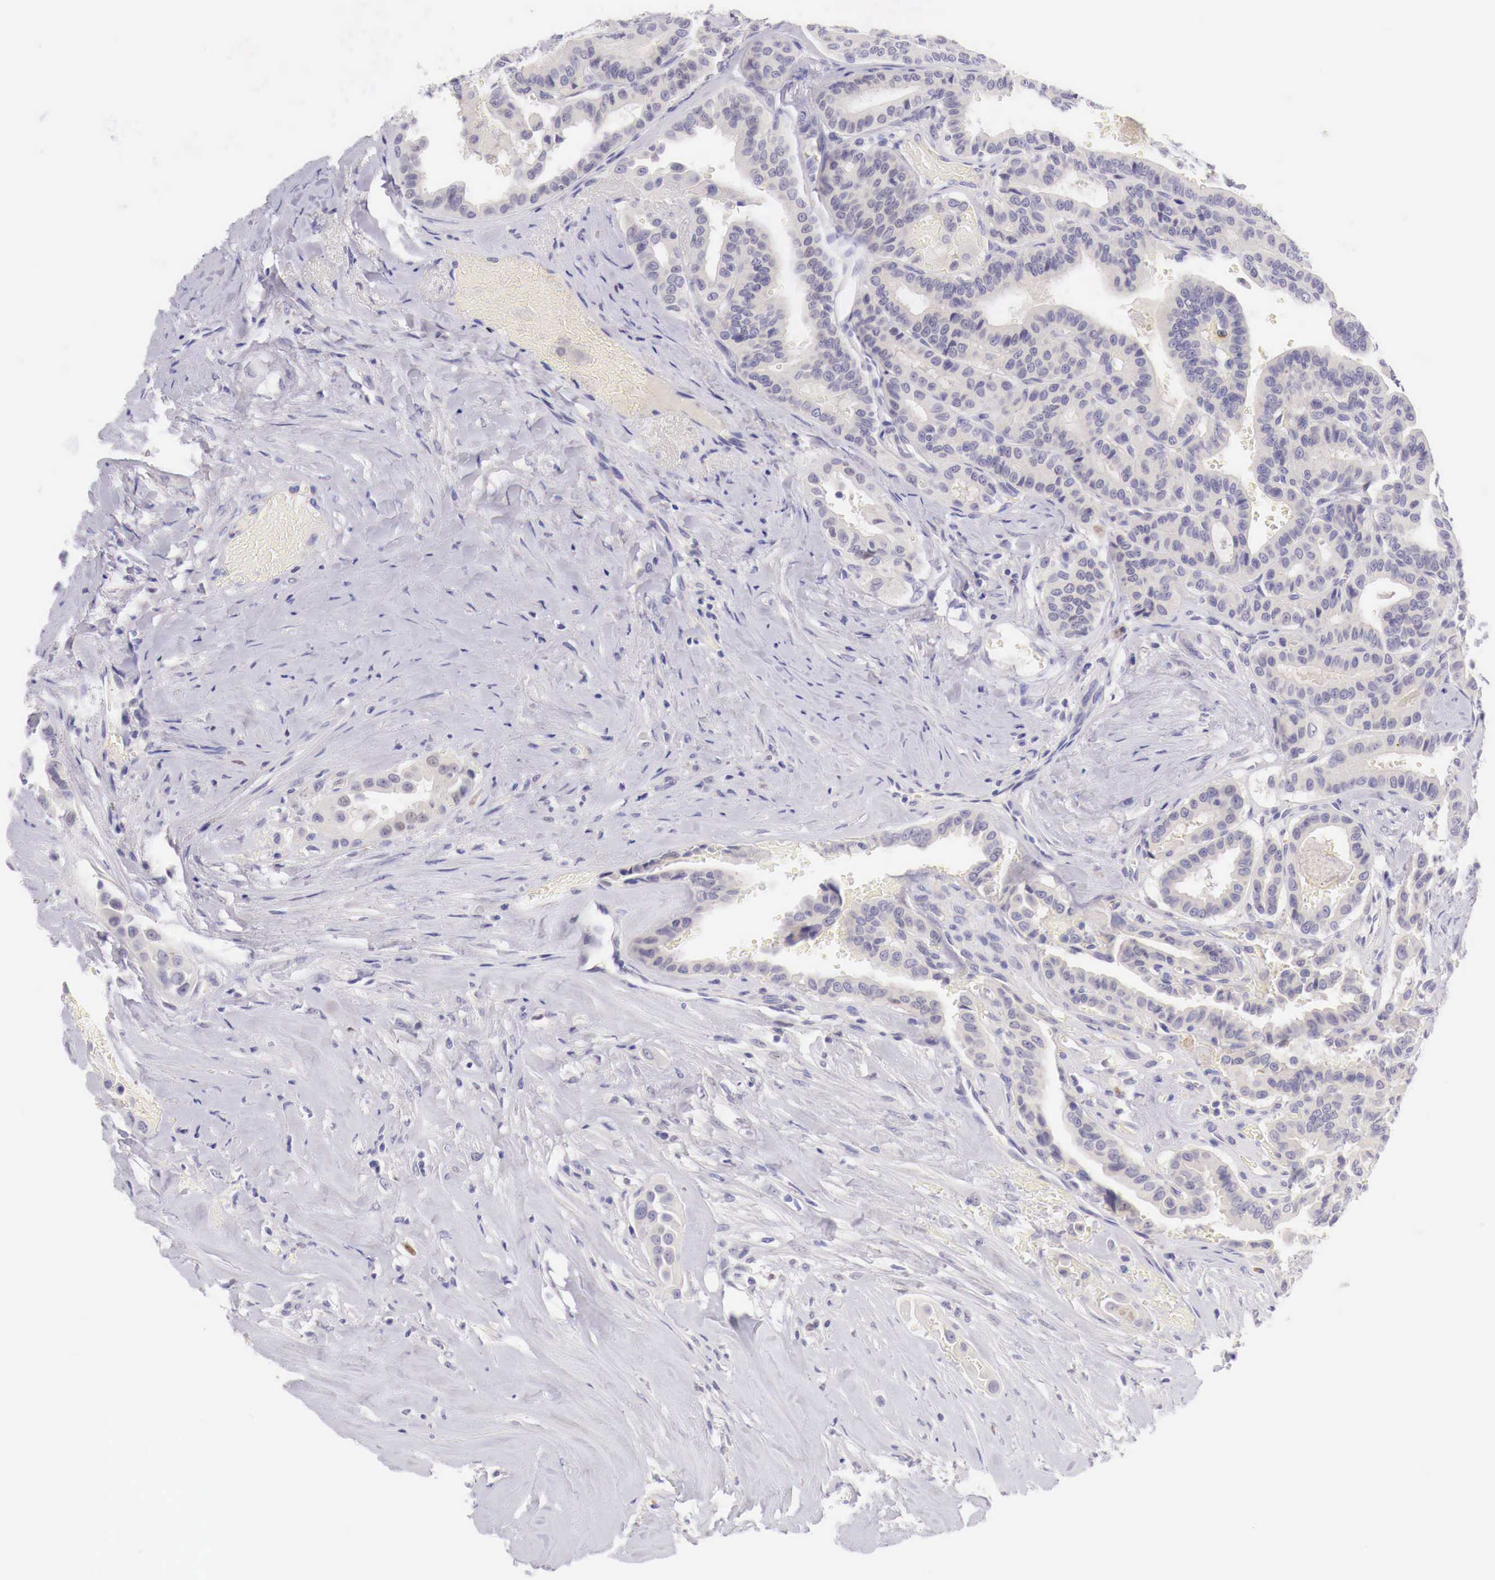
{"staining": {"intensity": "negative", "quantity": "none", "location": "none"}, "tissue": "thyroid cancer", "cell_type": "Tumor cells", "image_type": "cancer", "snomed": [{"axis": "morphology", "description": "Papillary adenocarcinoma, NOS"}, {"axis": "topography", "description": "Thyroid gland"}], "caption": "Thyroid cancer was stained to show a protein in brown. There is no significant staining in tumor cells. Brightfield microscopy of immunohistochemistry stained with DAB (3,3'-diaminobenzidine) (brown) and hematoxylin (blue), captured at high magnification.", "gene": "BCL6", "patient": {"sex": "male", "age": 87}}